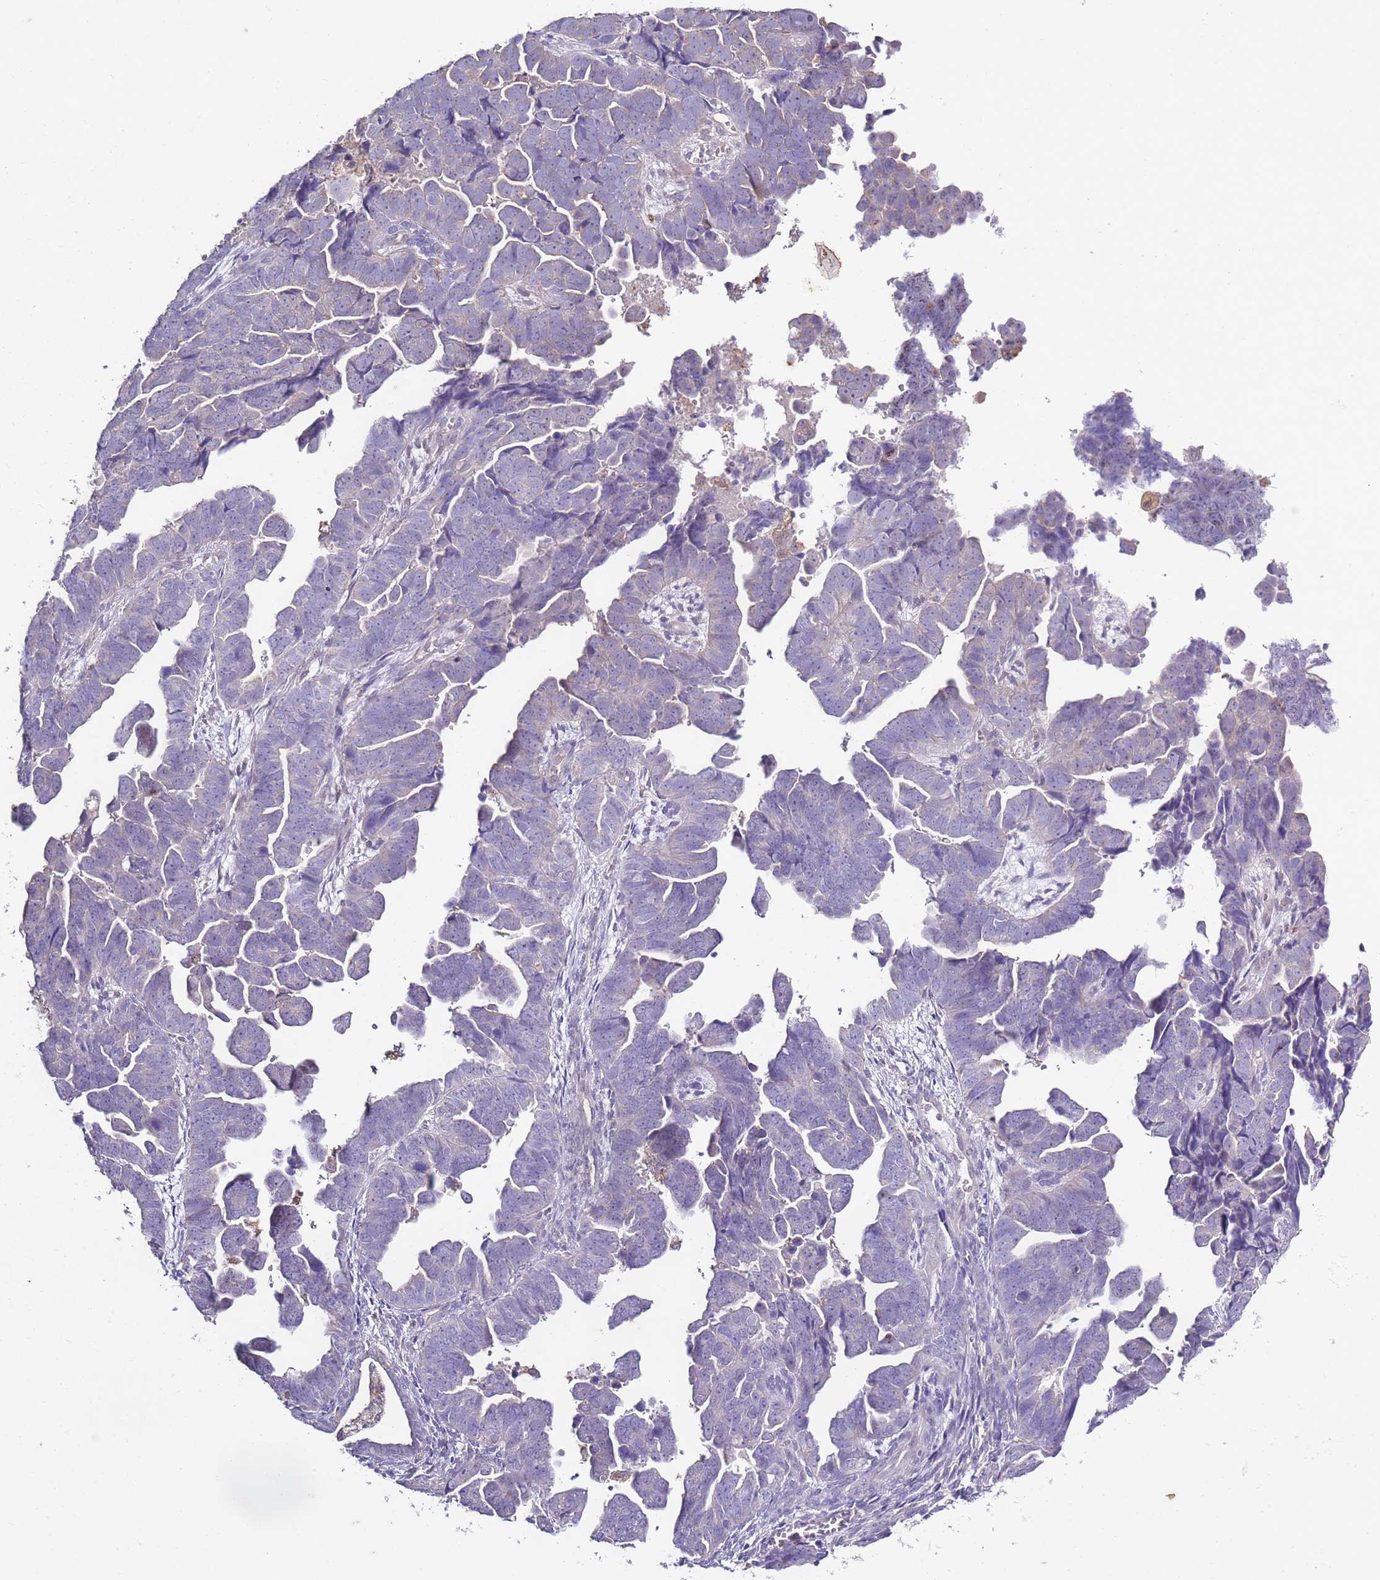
{"staining": {"intensity": "negative", "quantity": "none", "location": "none"}, "tissue": "endometrial cancer", "cell_type": "Tumor cells", "image_type": "cancer", "snomed": [{"axis": "morphology", "description": "Adenocarcinoma, NOS"}, {"axis": "topography", "description": "Endometrium"}], "caption": "This is an immunohistochemistry histopathology image of endometrial cancer (adenocarcinoma). There is no expression in tumor cells.", "gene": "CAPN9", "patient": {"sex": "female", "age": 75}}